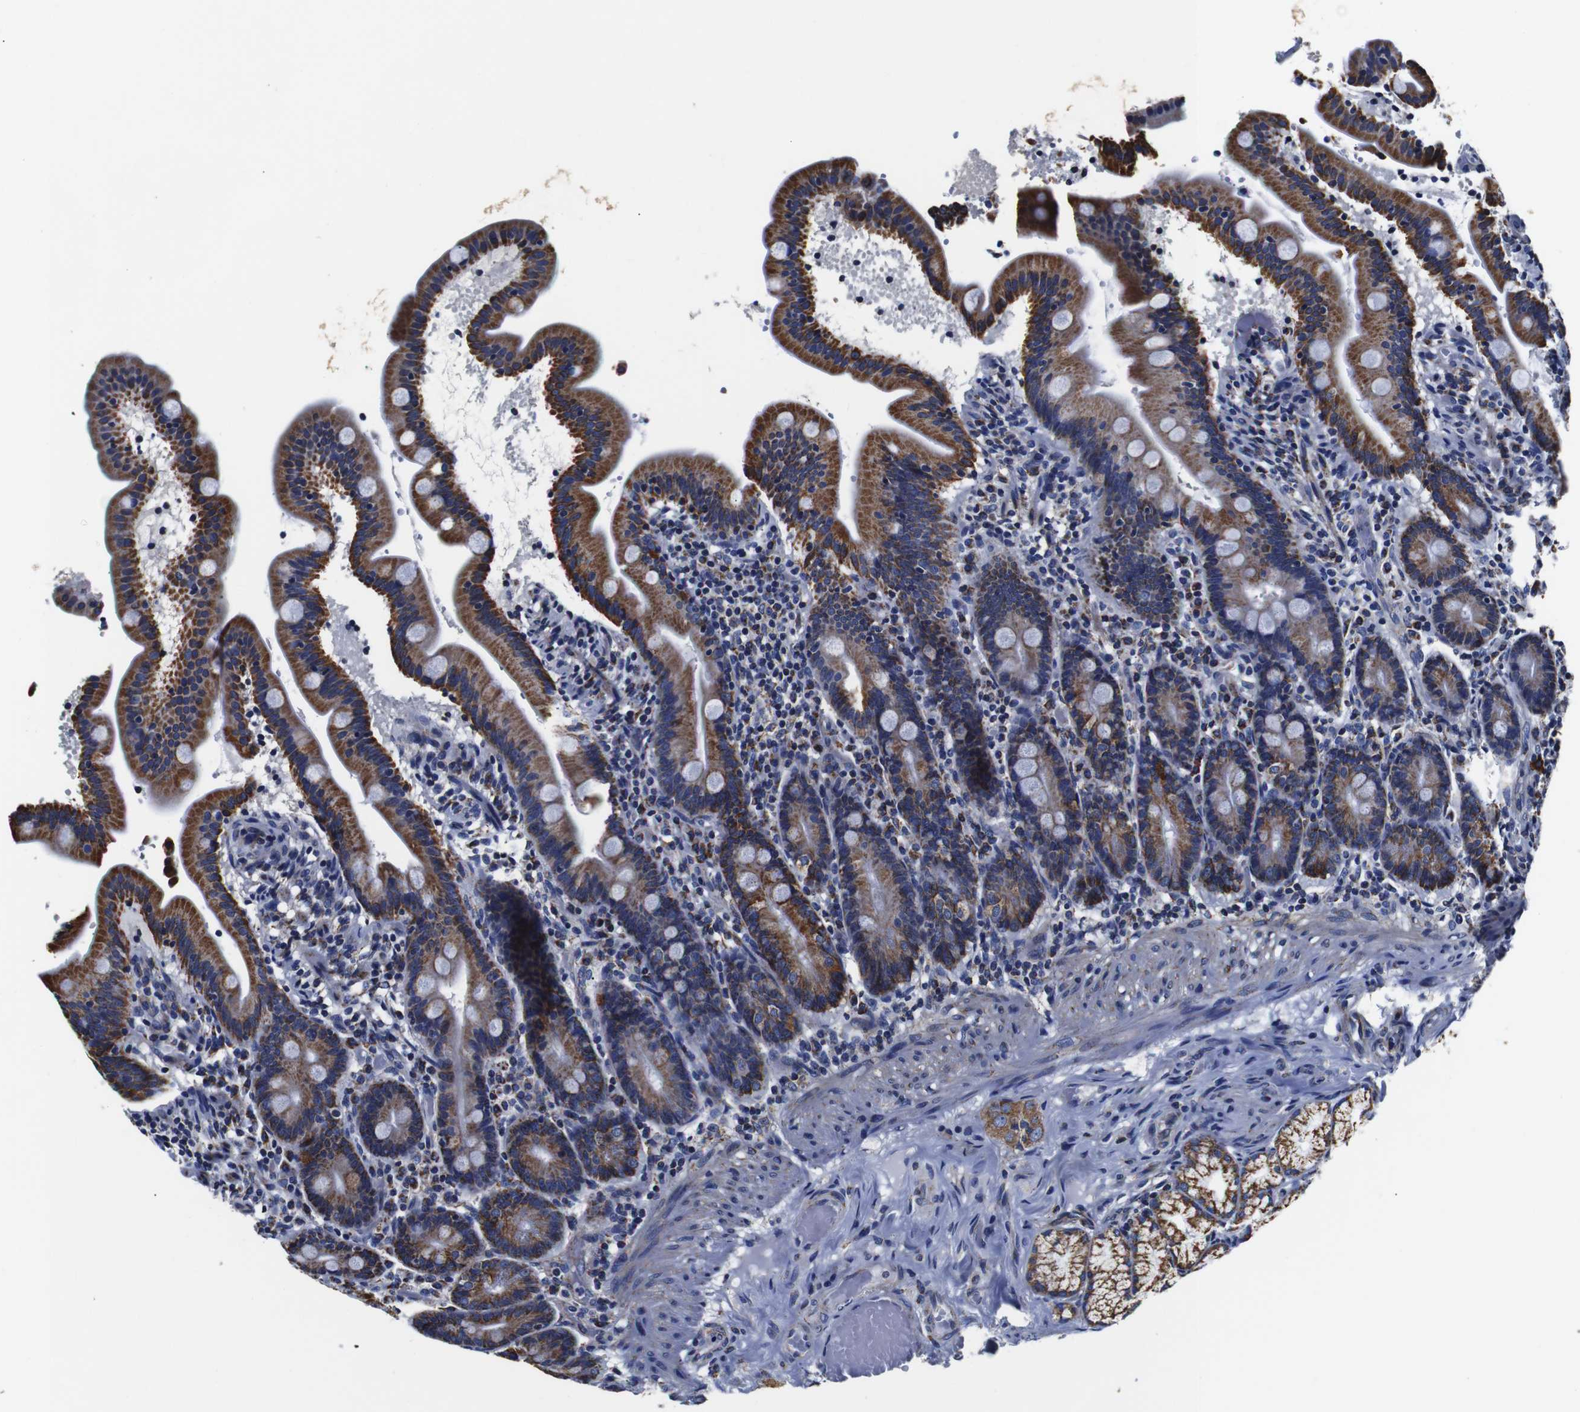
{"staining": {"intensity": "strong", "quantity": ">75%", "location": "cytoplasmic/membranous"}, "tissue": "duodenum", "cell_type": "Glandular cells", "image_type": "normal", "snomed": [{"axis": "morphology", "description": "Normal tissue, NOS"}, {"axis": "topography", "description": "Duodenum"}], "caption": "Immunohistochemistry (IHC) (DAB (3,3'-diaminobenzidine)) staining of benign duodenum exhibits strong cytoplasmic/membranous protein positivity in approximately >75% of glandular cells.", "gene": "FKBP9", "patient": {"sex": "male", "age": 54}}